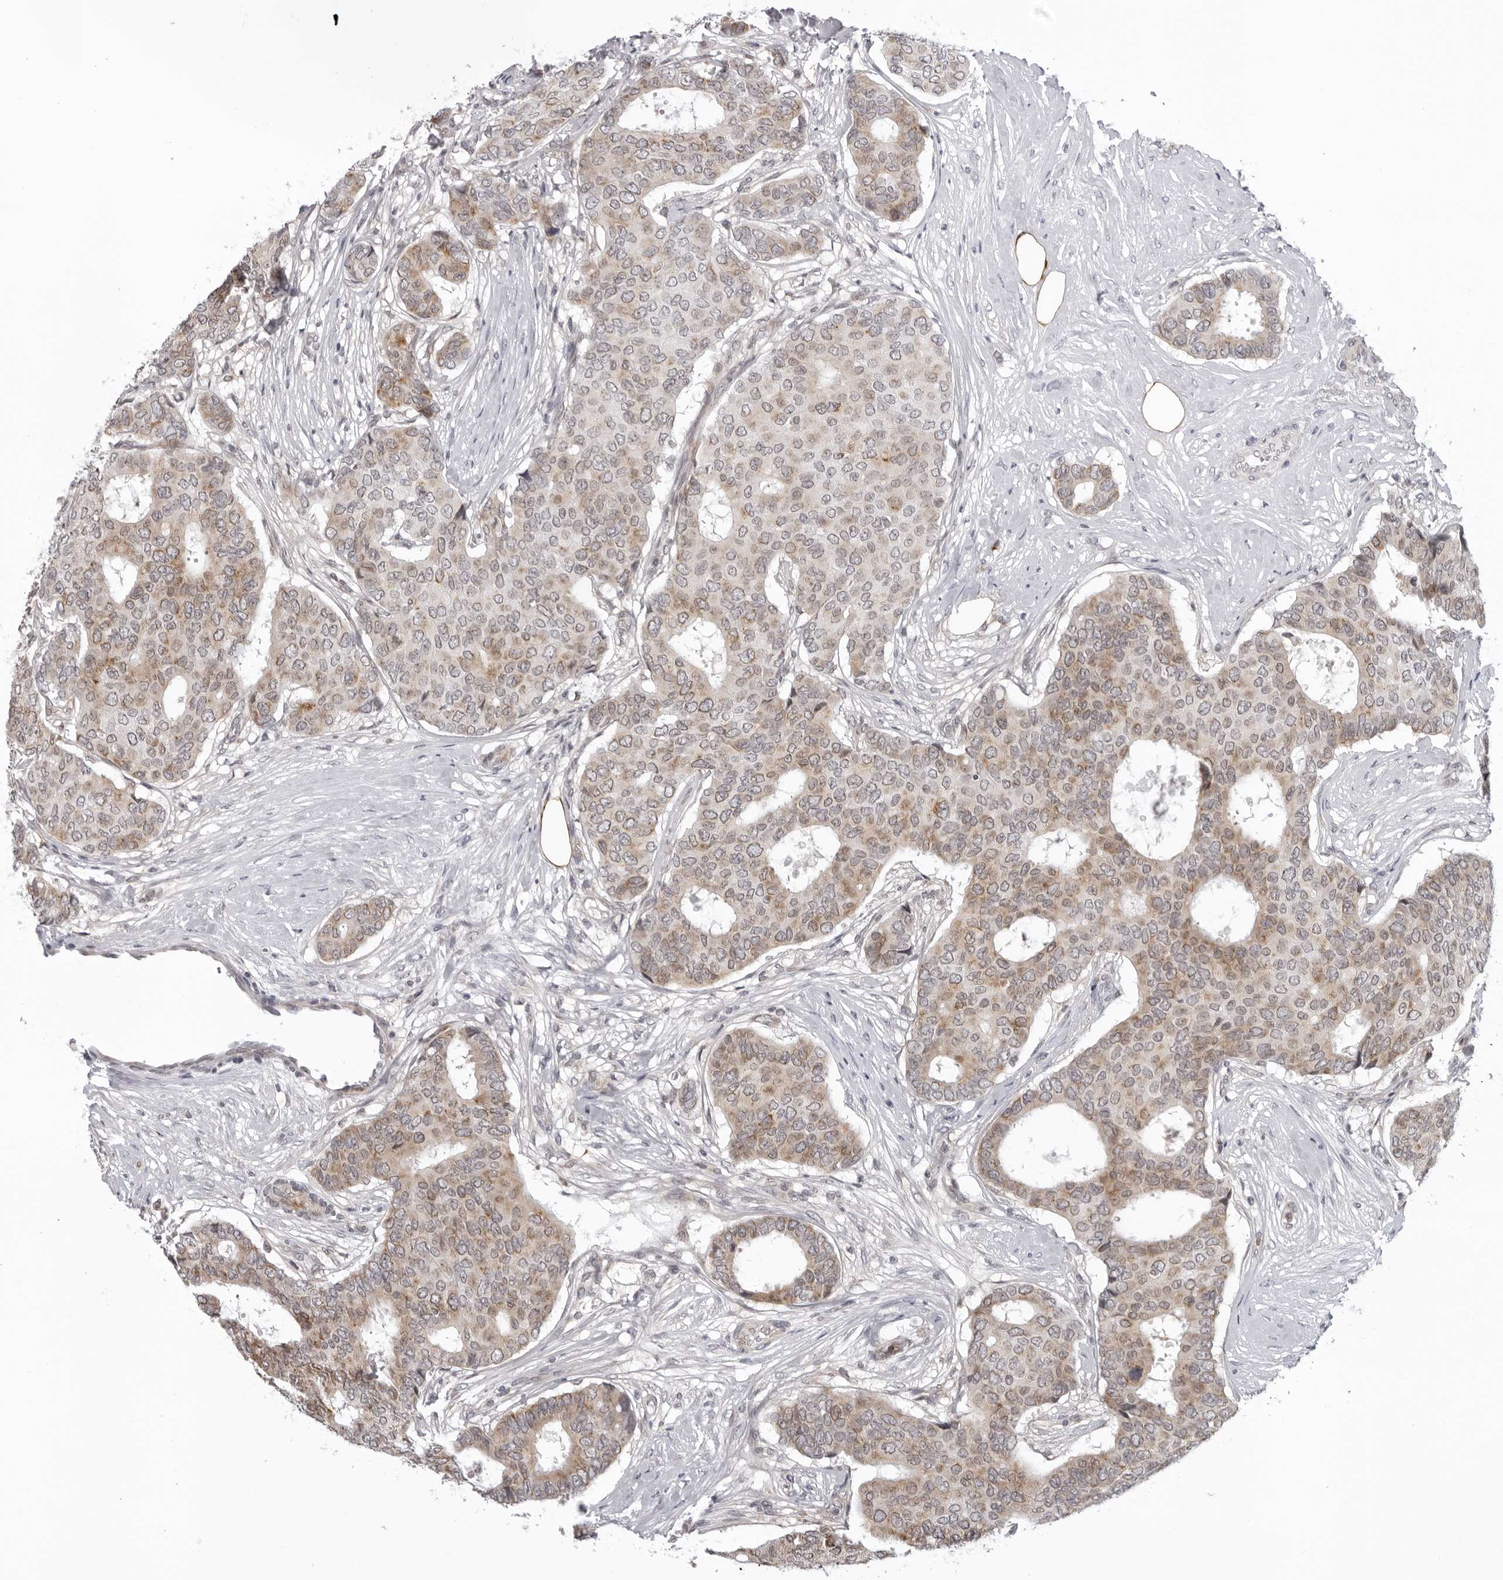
{"staining": {"intensity": "weak", "quantity": "25%-75%", "location": "cytoplasmic/membranous"}, "tissue": "breast cancer", "cell_type": "Tumor cells", "image_type": "cancer", "snomed": [{"axis": "morphology", "description": "Duct carcinoma"}, {"axis": "topography", "description": "Breast"}], "caption": "Immunohistochemical staining of infiltrating ductal carcinoma (breast) reveals low levels of weak cytoplasmic/membranous expression in about 25%-75% of tumor cells.", "gene": "MRPS15", "patient": {"sex": "female", "age": 75}}